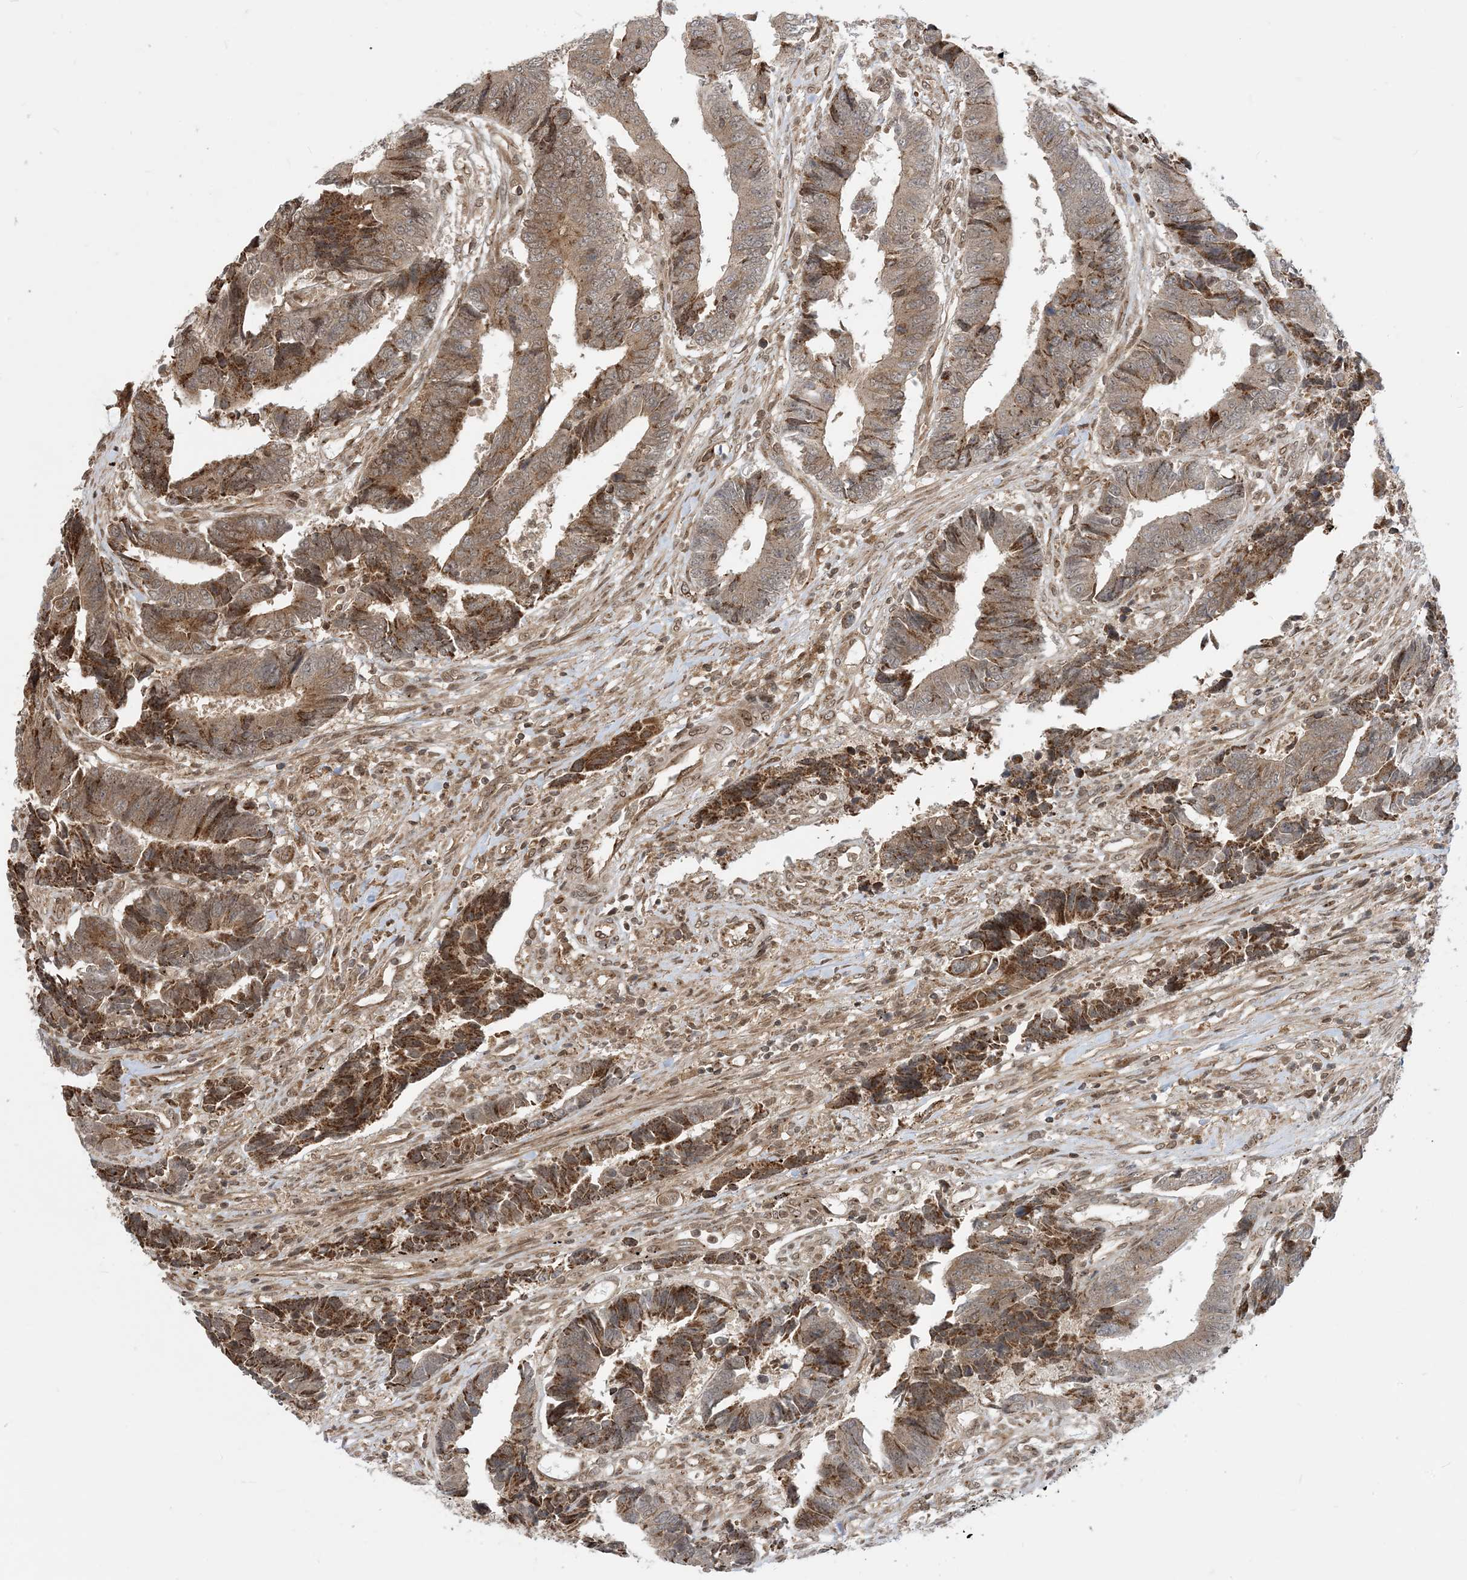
{"staining": {"intensity": "strong", "quantity": "25%-75%", "location": "cytoplasmic/membranous"}, "tissue": "colorectal cancer", "cell_type": "Tumor cells", "image_type": "cancer", "snomed": [{"axis": "morphology", "description": "Adenocarcinoma, NOS"}, {"axis": "topography", "description": "Rectum"}], "caption": "Immunohistochemistry (IHC) histopathology image of neoplastic tissue: human adenocarcinoma (colorectal) stained using IHC exhibits high levels of strong protein expression localized specifically in the cytoplasmic/membranous of tumor cells, appearing as a cytoplasmic/membranous brown color.", "gene": "CASP4", "patient": {"sex": "male", "age": 84}}